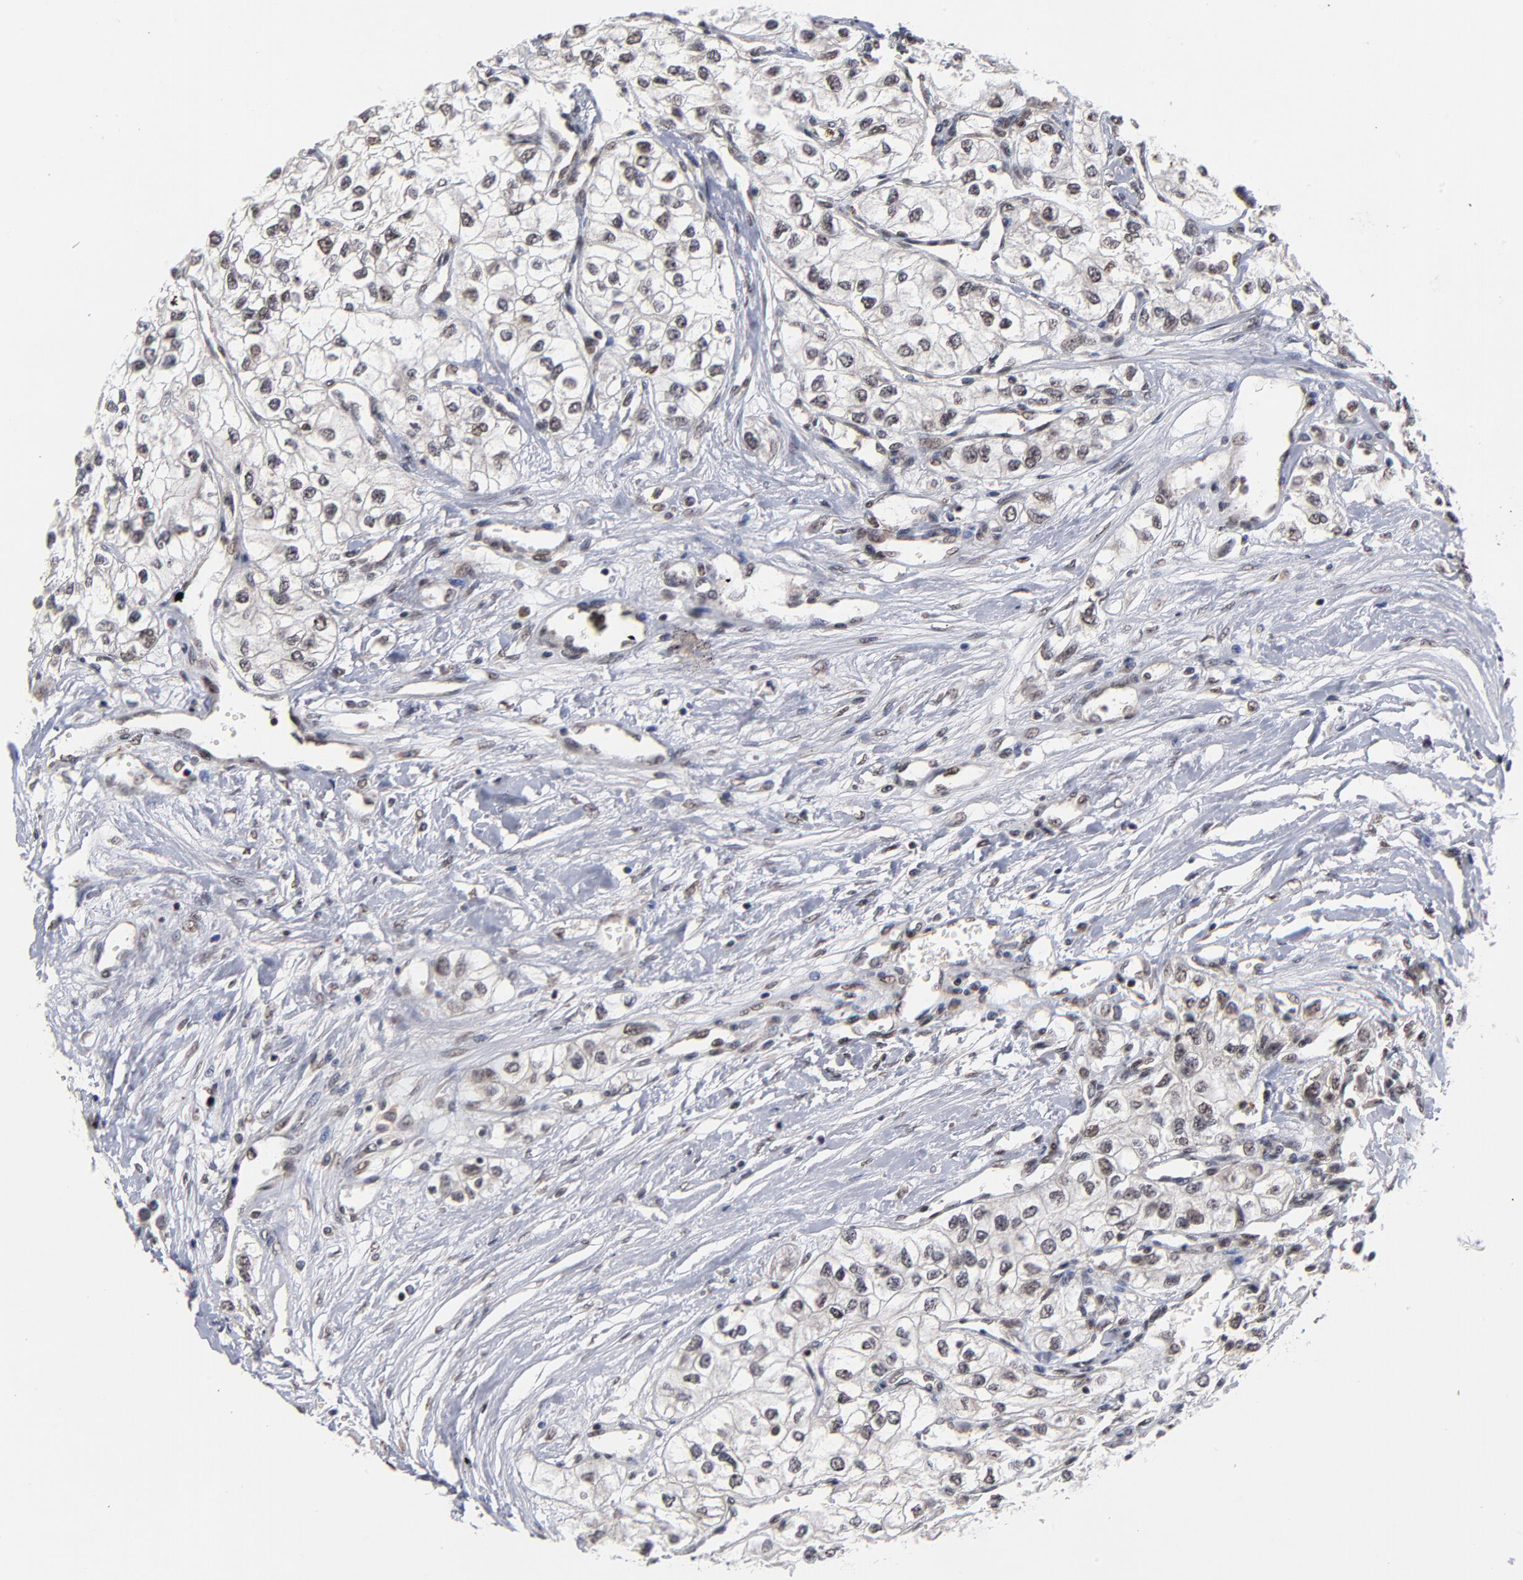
{"staining": {"intensity": "weak", "quantity": ">75%", "location": "nuclear"}, "tissue": "renal cancer", "cell_type": "Tumor cells", "image_type": "cancer", "snomed": [{"axis": "morphology", "description": "Adenocarcinoma, NOS"}, {"axis": "topography", "description": "Kidney"}], "caption": "This micrograph displays immunohistochemistry staining of human renal cancer (adenocarcinoma), with low weak nuclear expression in approximately >75% of tumor cells.", "gene": "ZNF419", "patient": {"sex": "male", "age": 57}}